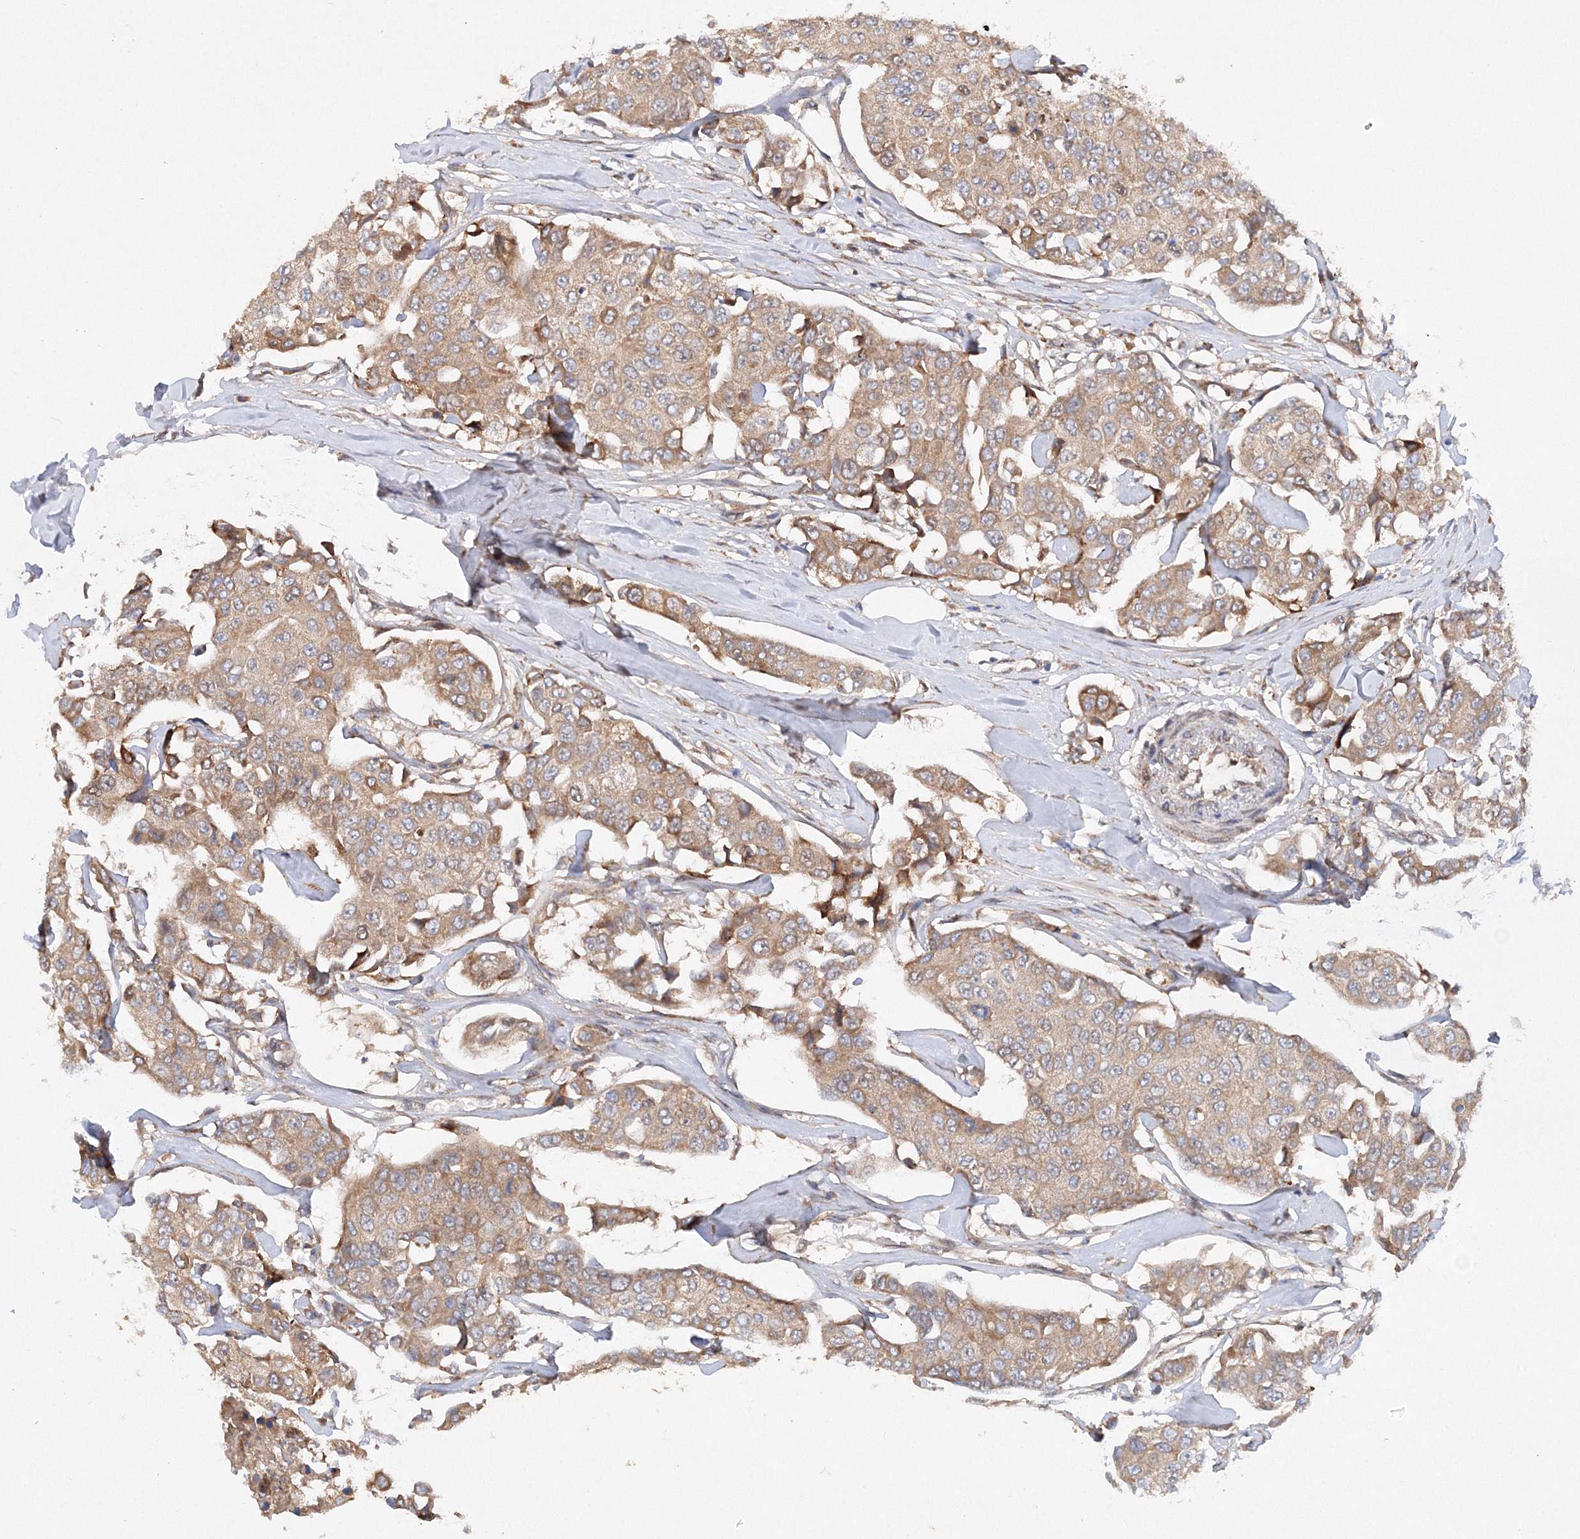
{"staining": {"intensity": "moderate", "quantity": ">75%", "location": "cytoplasmic/membranous"}, "tissue": "breast cancer", "cell_type": "Tumor cells", "image_type": "cancer", "snomed": [{"axis": "morphology", "description": "Duct carcinoma"}, {"axis": "topography", "description": "Breast"}], "caption": "Moderate cytoplasmic/membranous positivity for a protein is appreciated in approximately >75% of tumor cells of breast cancer using immunohistochemistry (IHC).", "gene": "SLC36A1", "patient": {"sex": "female", "age": 80}}